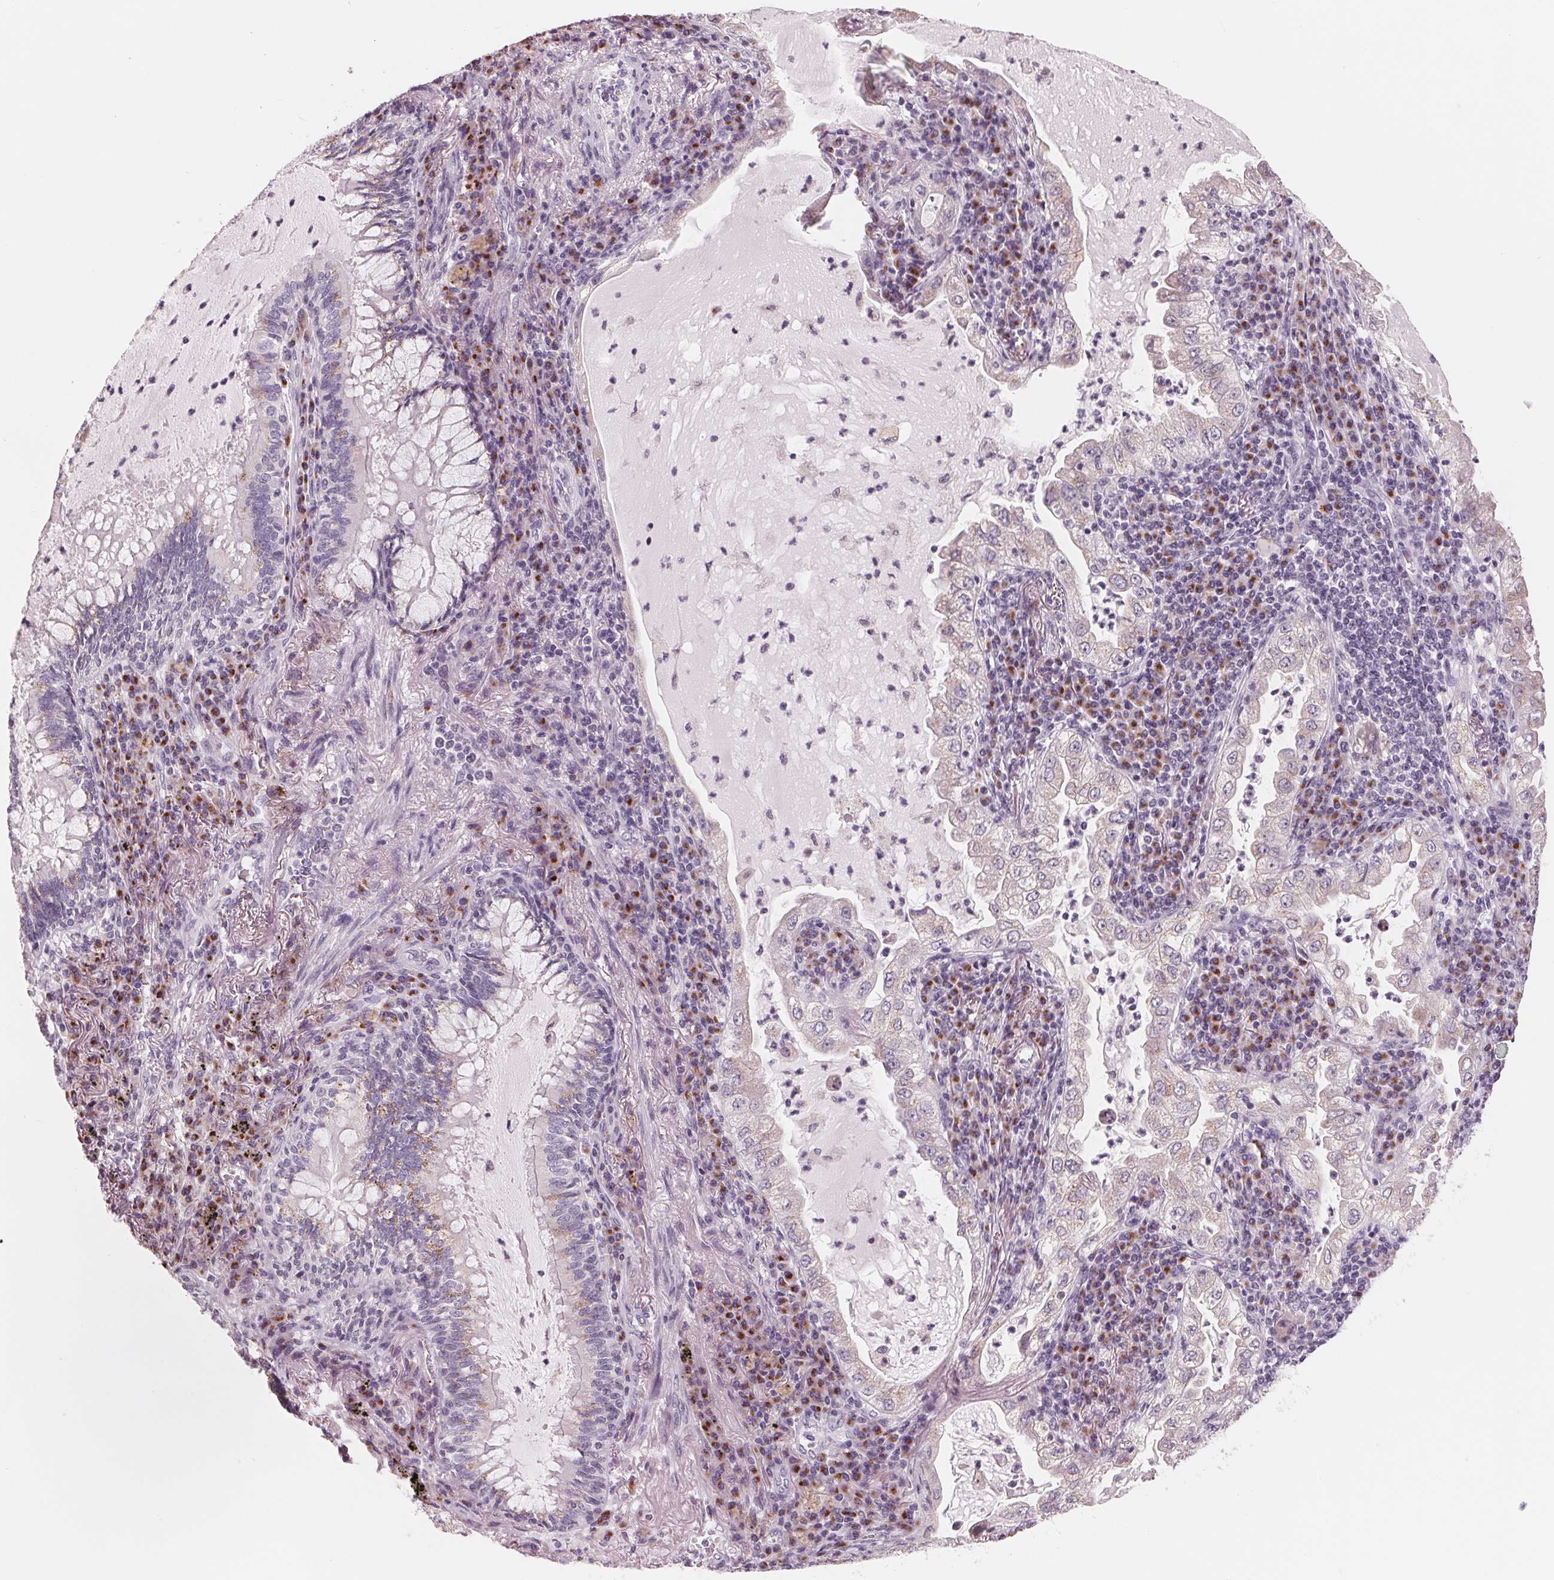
{"staining": {"intensity": "negative", "quantity": "none", "location": "none"}, "tissue": "lung cancer", "cell_type": "Tumor cells", "image_type": "cancer", "snomed": [{"axis": "morphology", "description": "Adenocarcinoma, NOS"}, {"axis": "topography", "description": "Lung"}], "caption": "This image is of adenocarcinoma (lung) stained with IHC to label a protein in brown with the nuclei are counter-stained blue. There is no expression in tumor cells. (Brightfield microscopy of DAB IHC at high magnification).", "gene": "IL9R", "patient": {"sex": "female", "age": 73}}